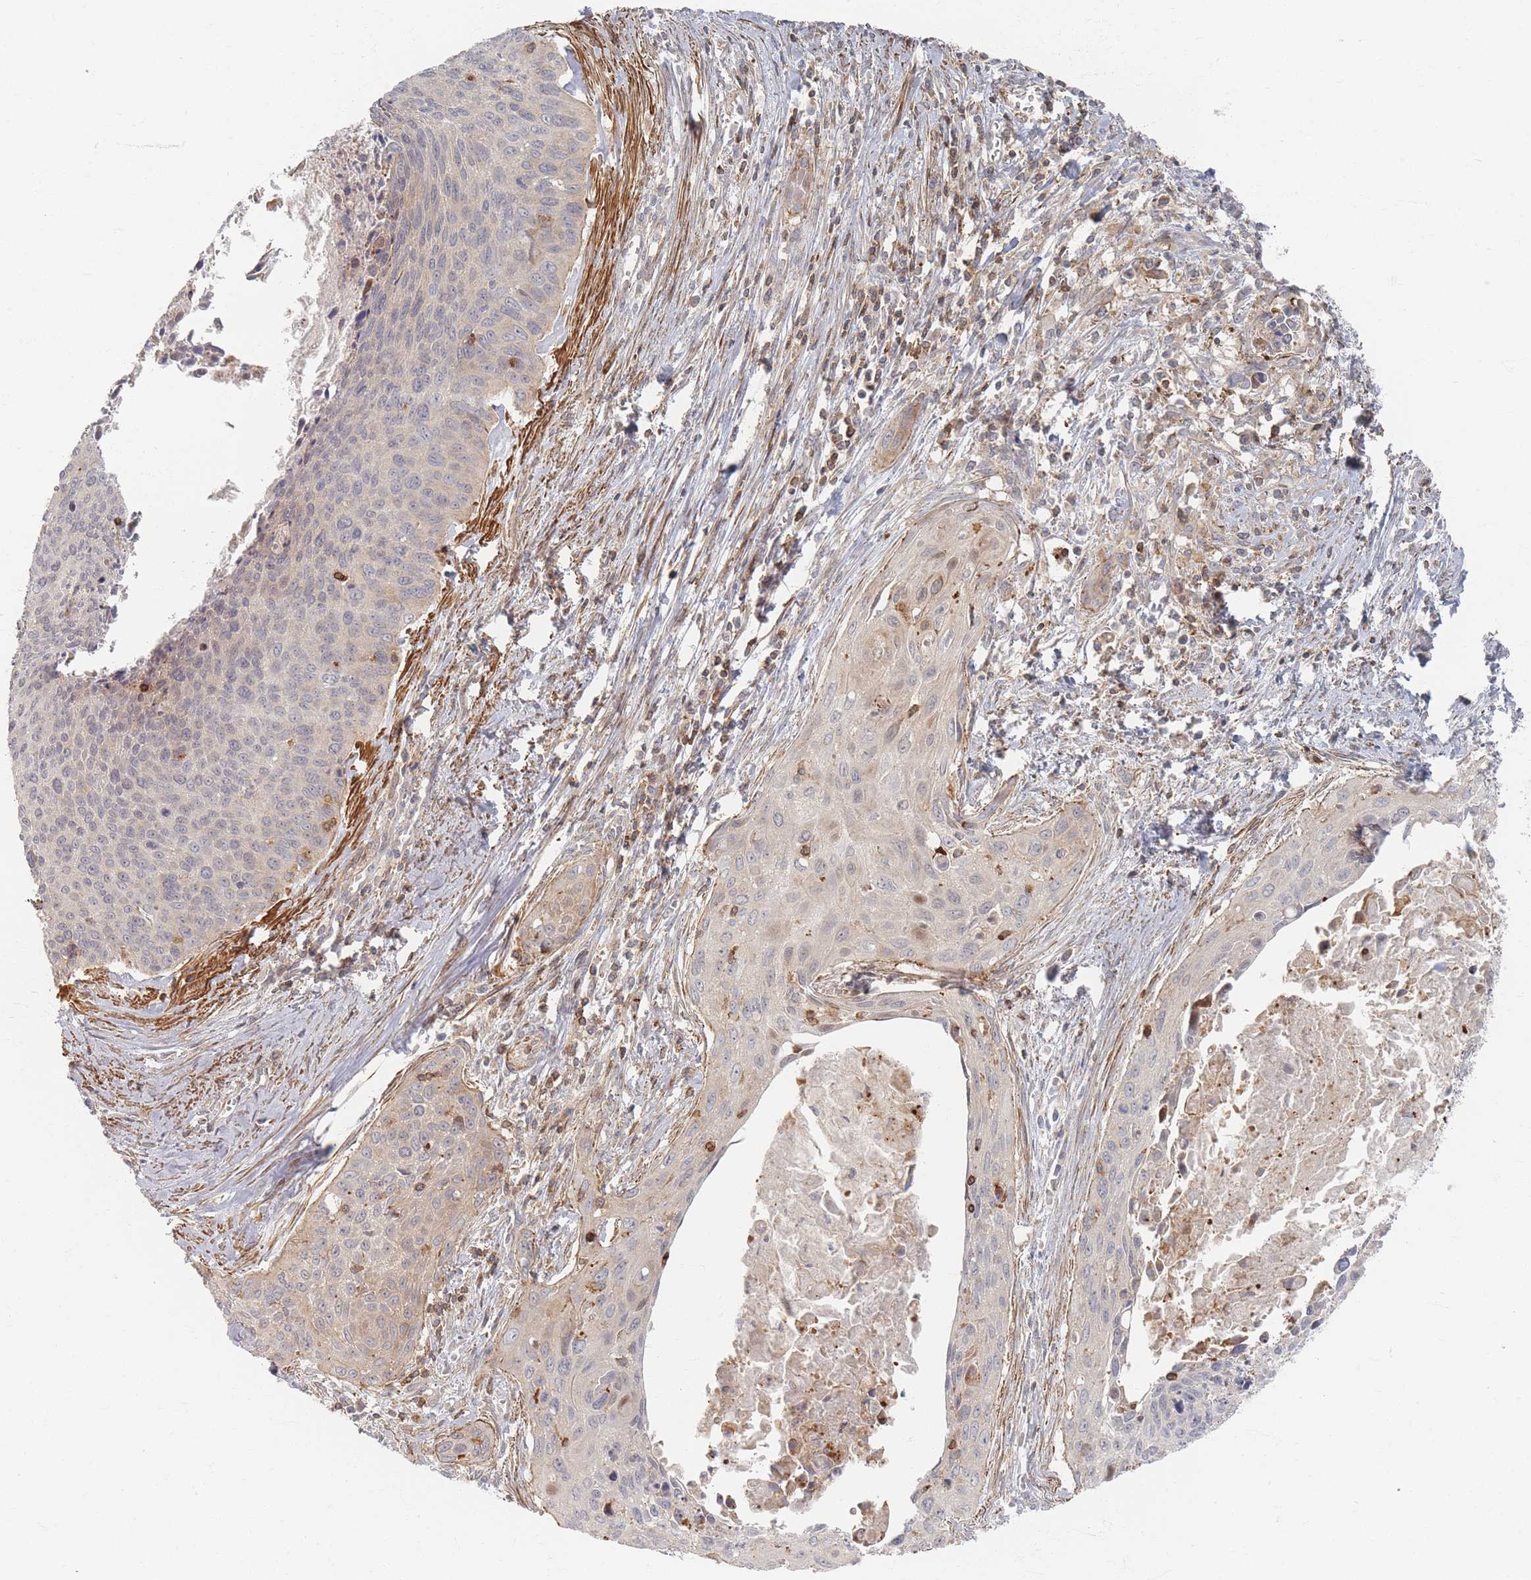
{"staining": {"intensity": "weak", "quantity": "<25%", "location": "cytoplasmic/membranous"}, "tissue": "cervical cancer", "cell_type": "Tumor cells", "image_type": "cancer", "snomed": [{"axis": "morphology", "description": "Squamous cell carcinoma, NOS"}, {"axis": "topography", "description": "Cervix"}], "caption": "The immunohistochemistry image has no significant positivity in tumor cells of cervical cancer tissue.", "gene": "ZNF852", "patient": {"sex": "female", "age": 55}}